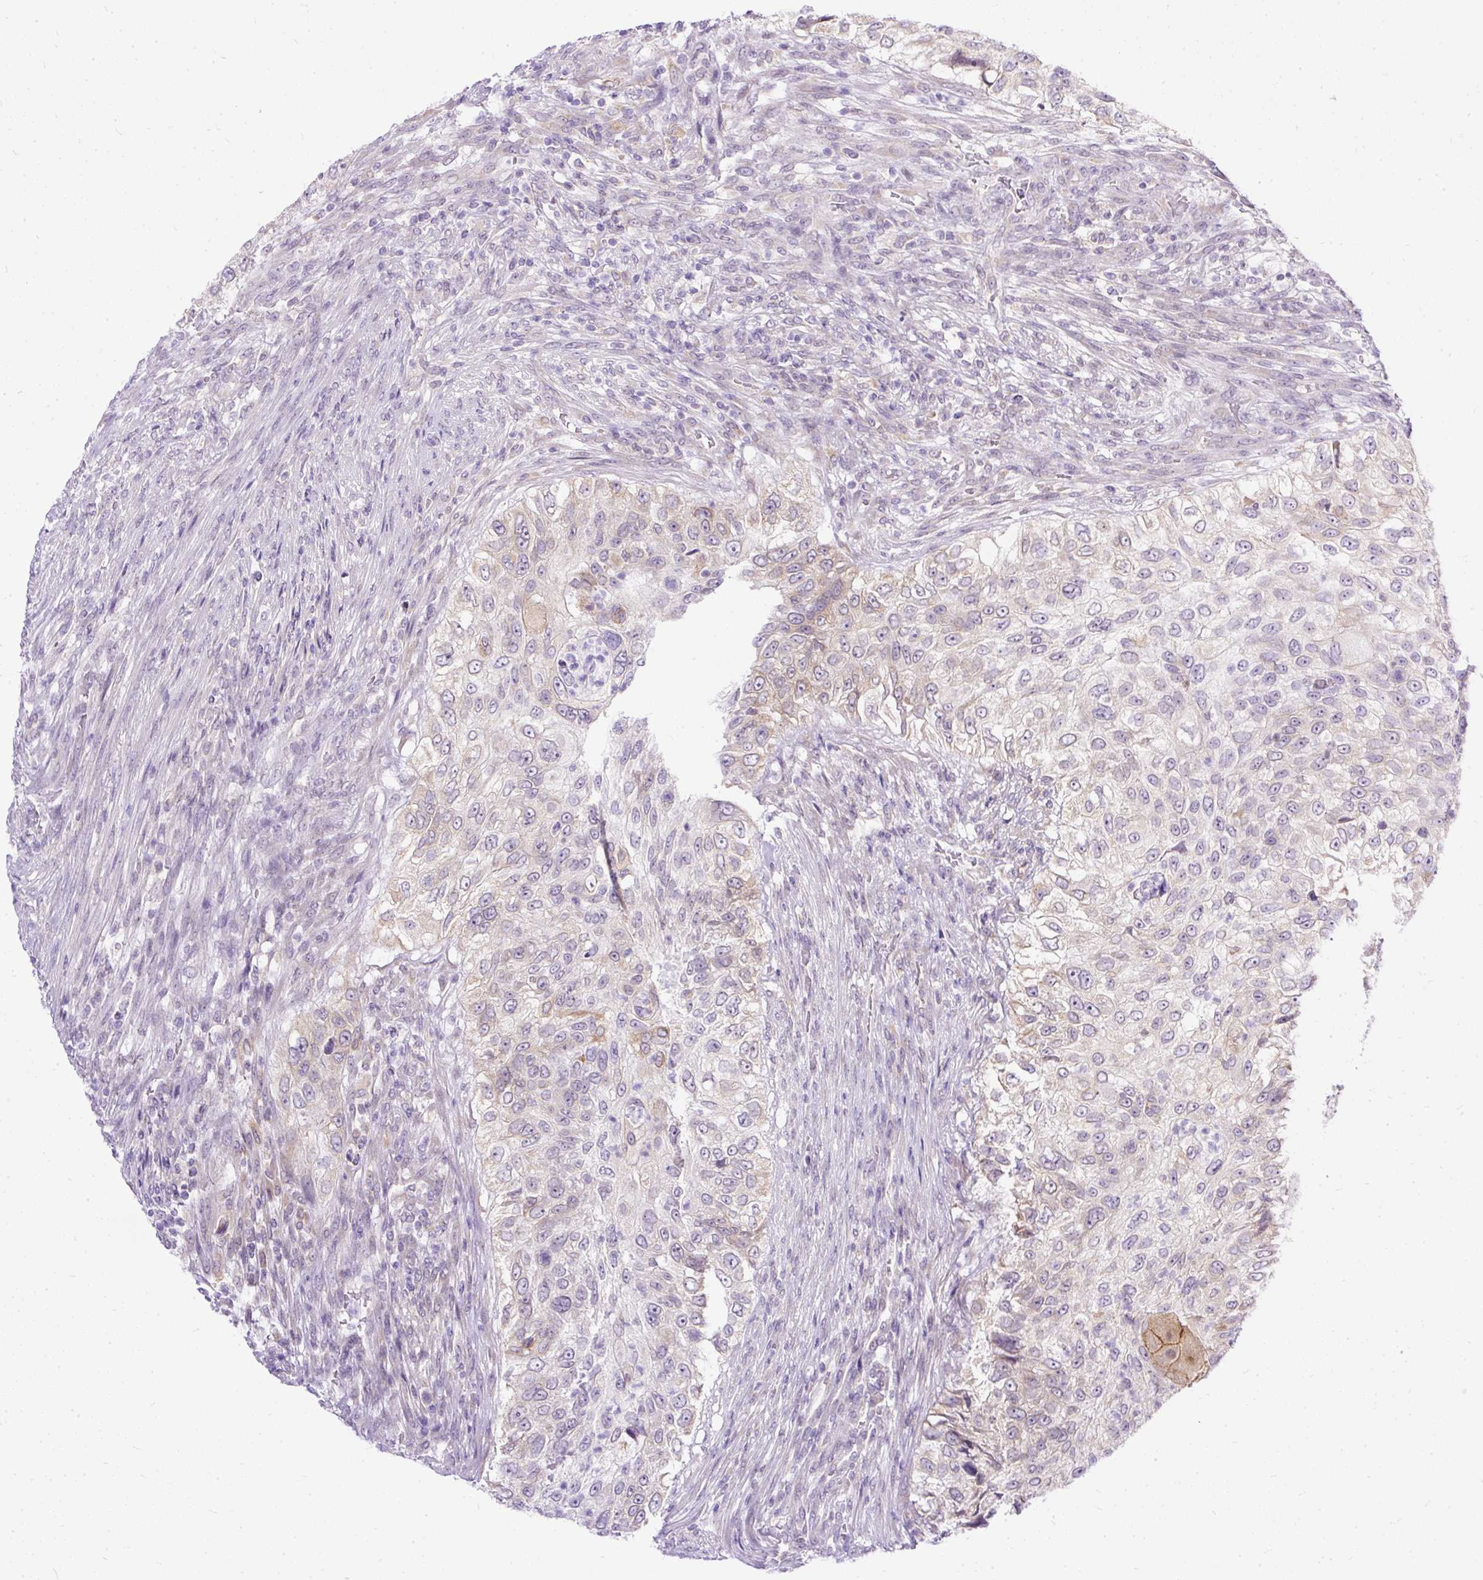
{"staining": {"intensity": "weak", "quantity": "25%-75%", "location": "cytoplasmic/membranous"}, "tissue": "urothelial cancer", "cell_type": "Tumor cells", "image_type": "cancer", "snomed": [{"axis": "morphology", "description": "Urothelial carcinoma, High grade"}, {"axis": "topography", "description": "Urinary bladder"}], "caption": "High-power microscopy captured an immunohistochemistry histopathology image of urothelial carcinoma (high-grade), revealing weak cytoplasmic/membranous positivity in approximately 25%-75% of tumor cells.", "gene": "AMFR", "patient": {"sex": "female", "age": 60}}